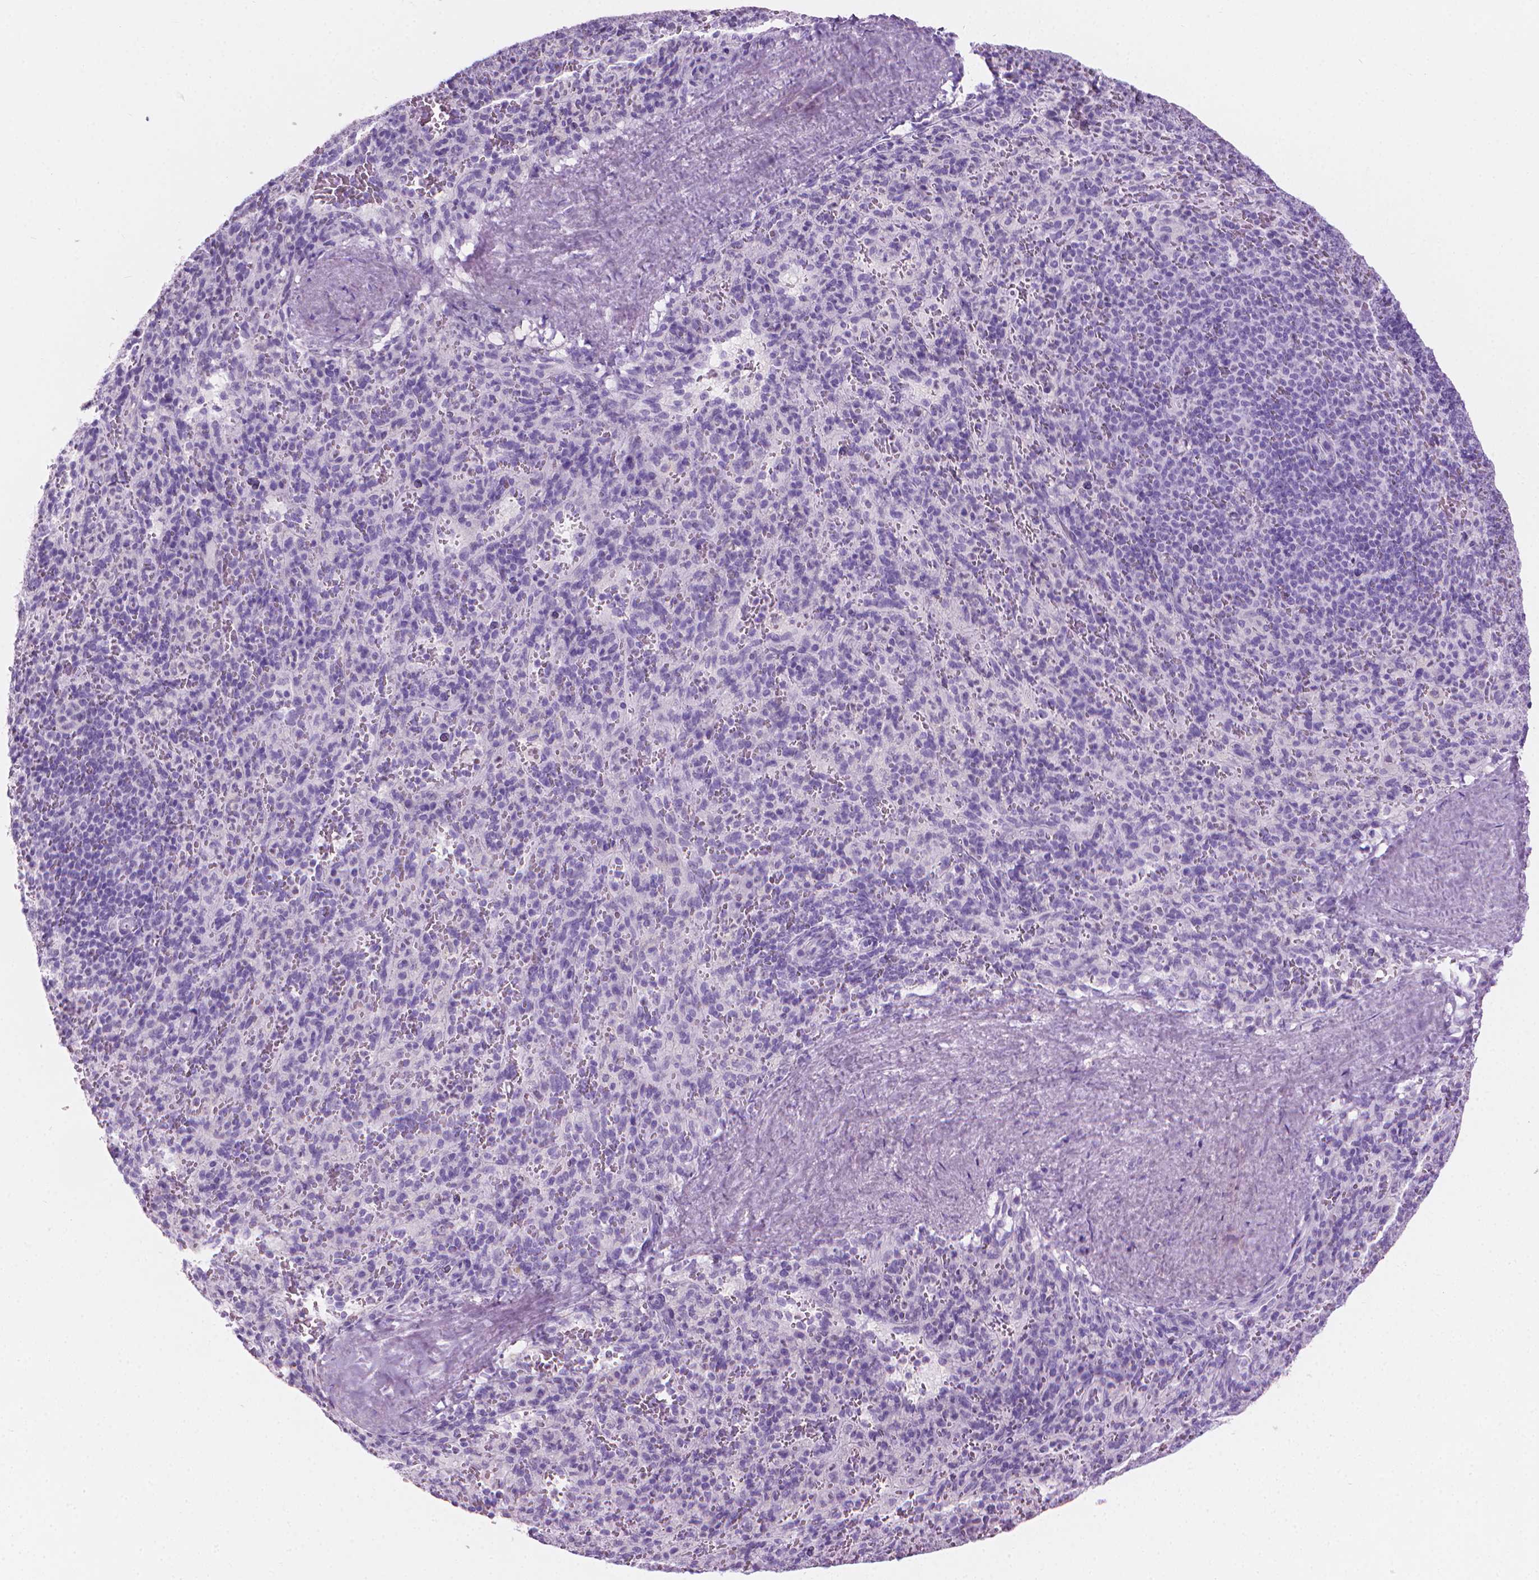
{"staining": {"intensity": "negative", "quantity": "none", "location": "none"}, "tissue": "spleen", "cell_type": "Cells in red pulp", "image_type": "normal", "snomed": [{"axis": "morphology", "description": "Normal tissue, NOS"}, {"axis": "topography", "description": "Spleen"}], "caption": "This photomicrograph is of unremarkable spleen stained with IHC to label a protein in brown with the nuclei are counter-stained blue. There is no staining in cells in red pulp.", "gene": "TTC29", "patient": {"sex": "male", "age": 57}}